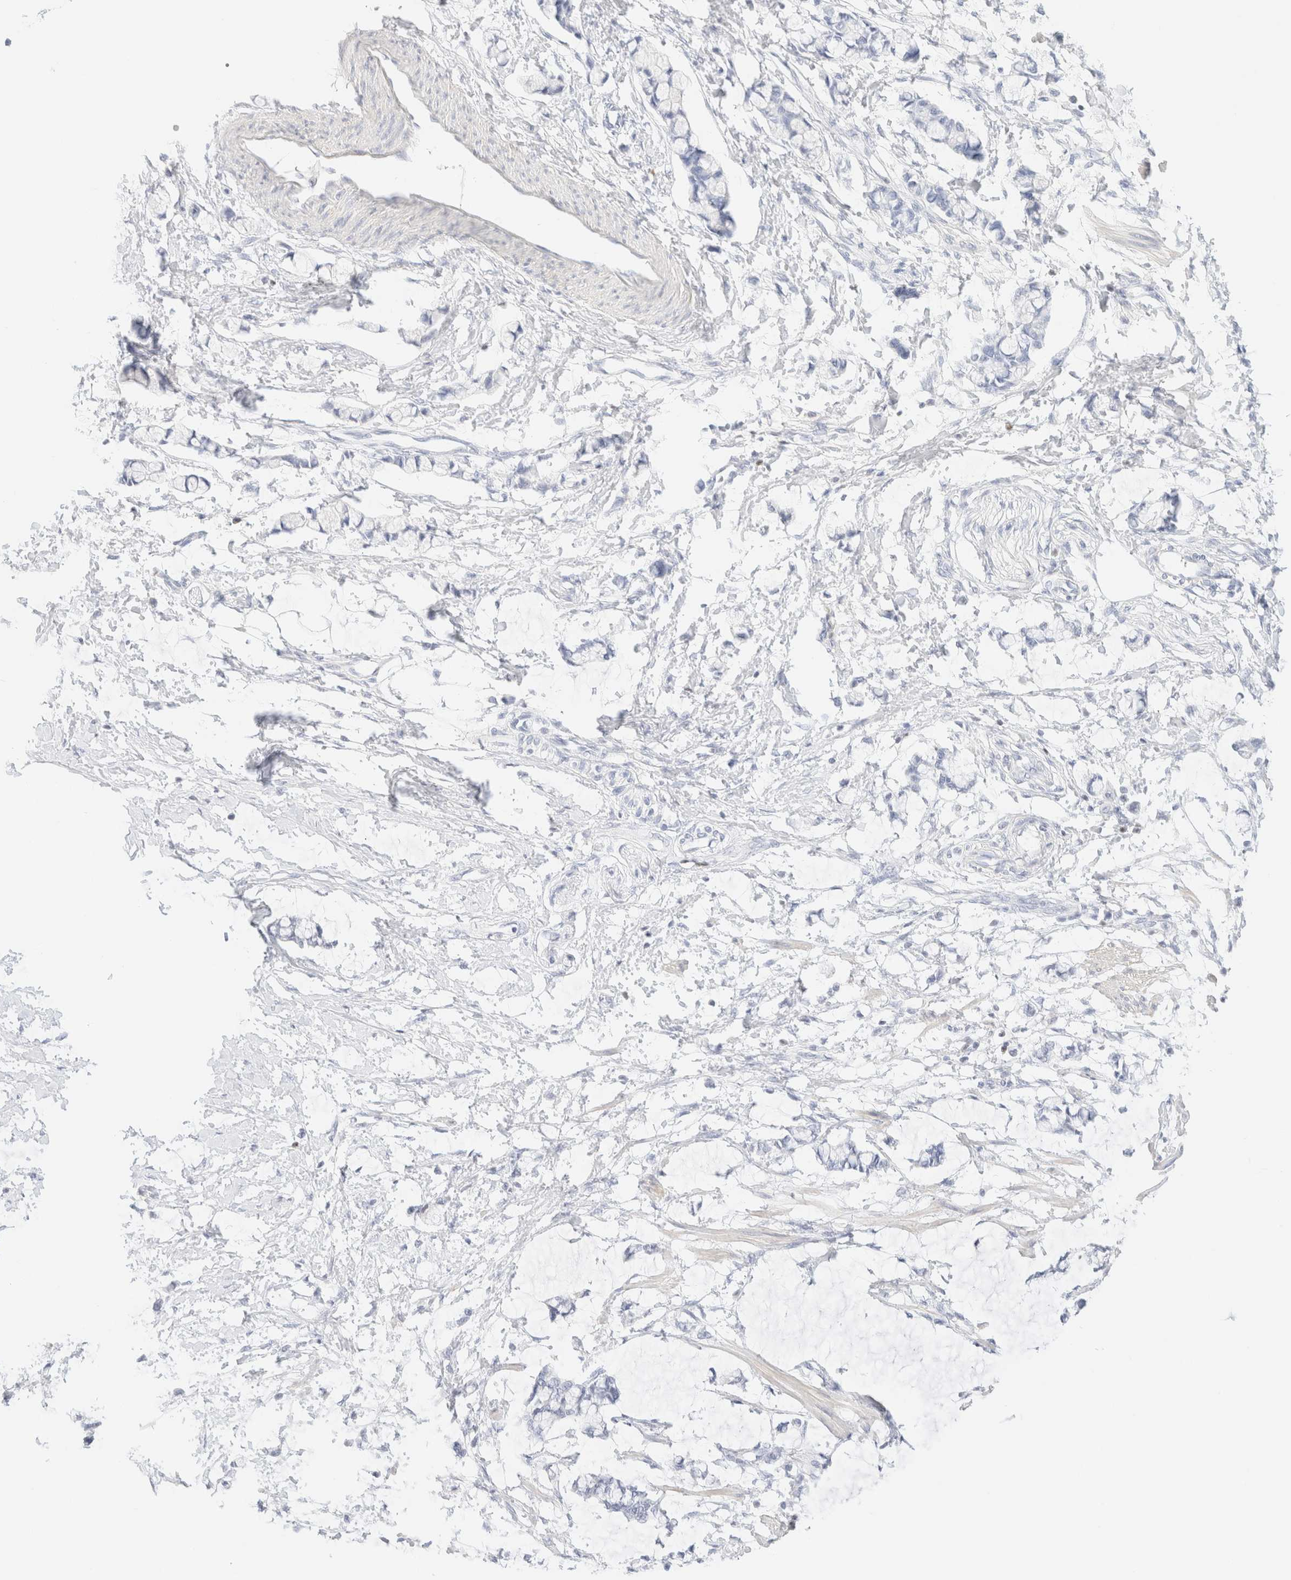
{"staining": {"intensity": "weak", "quantity": "<25%", "location": "cytoplasmic/membranous"}, "tissue": "smooth muscle", "cell_type": "Smooth muscle cells", "image_type": "normal", "snomed": [{"axis": "morphology", "description": "Normal tissue, NOS"}, {"axis": "morphology", "description": "Adenocarcinoma, NOS"}, {"axis": "topography", "description": "Smooth muscle"}, {"axis": "topography", "description": "Colon"}], "caption": "Image shows no protein positivity in smooth muscle cells of unremarkable smooth muscle.", "gene": "IKZF3", "patient": {"sex": "male", "age": 14}}